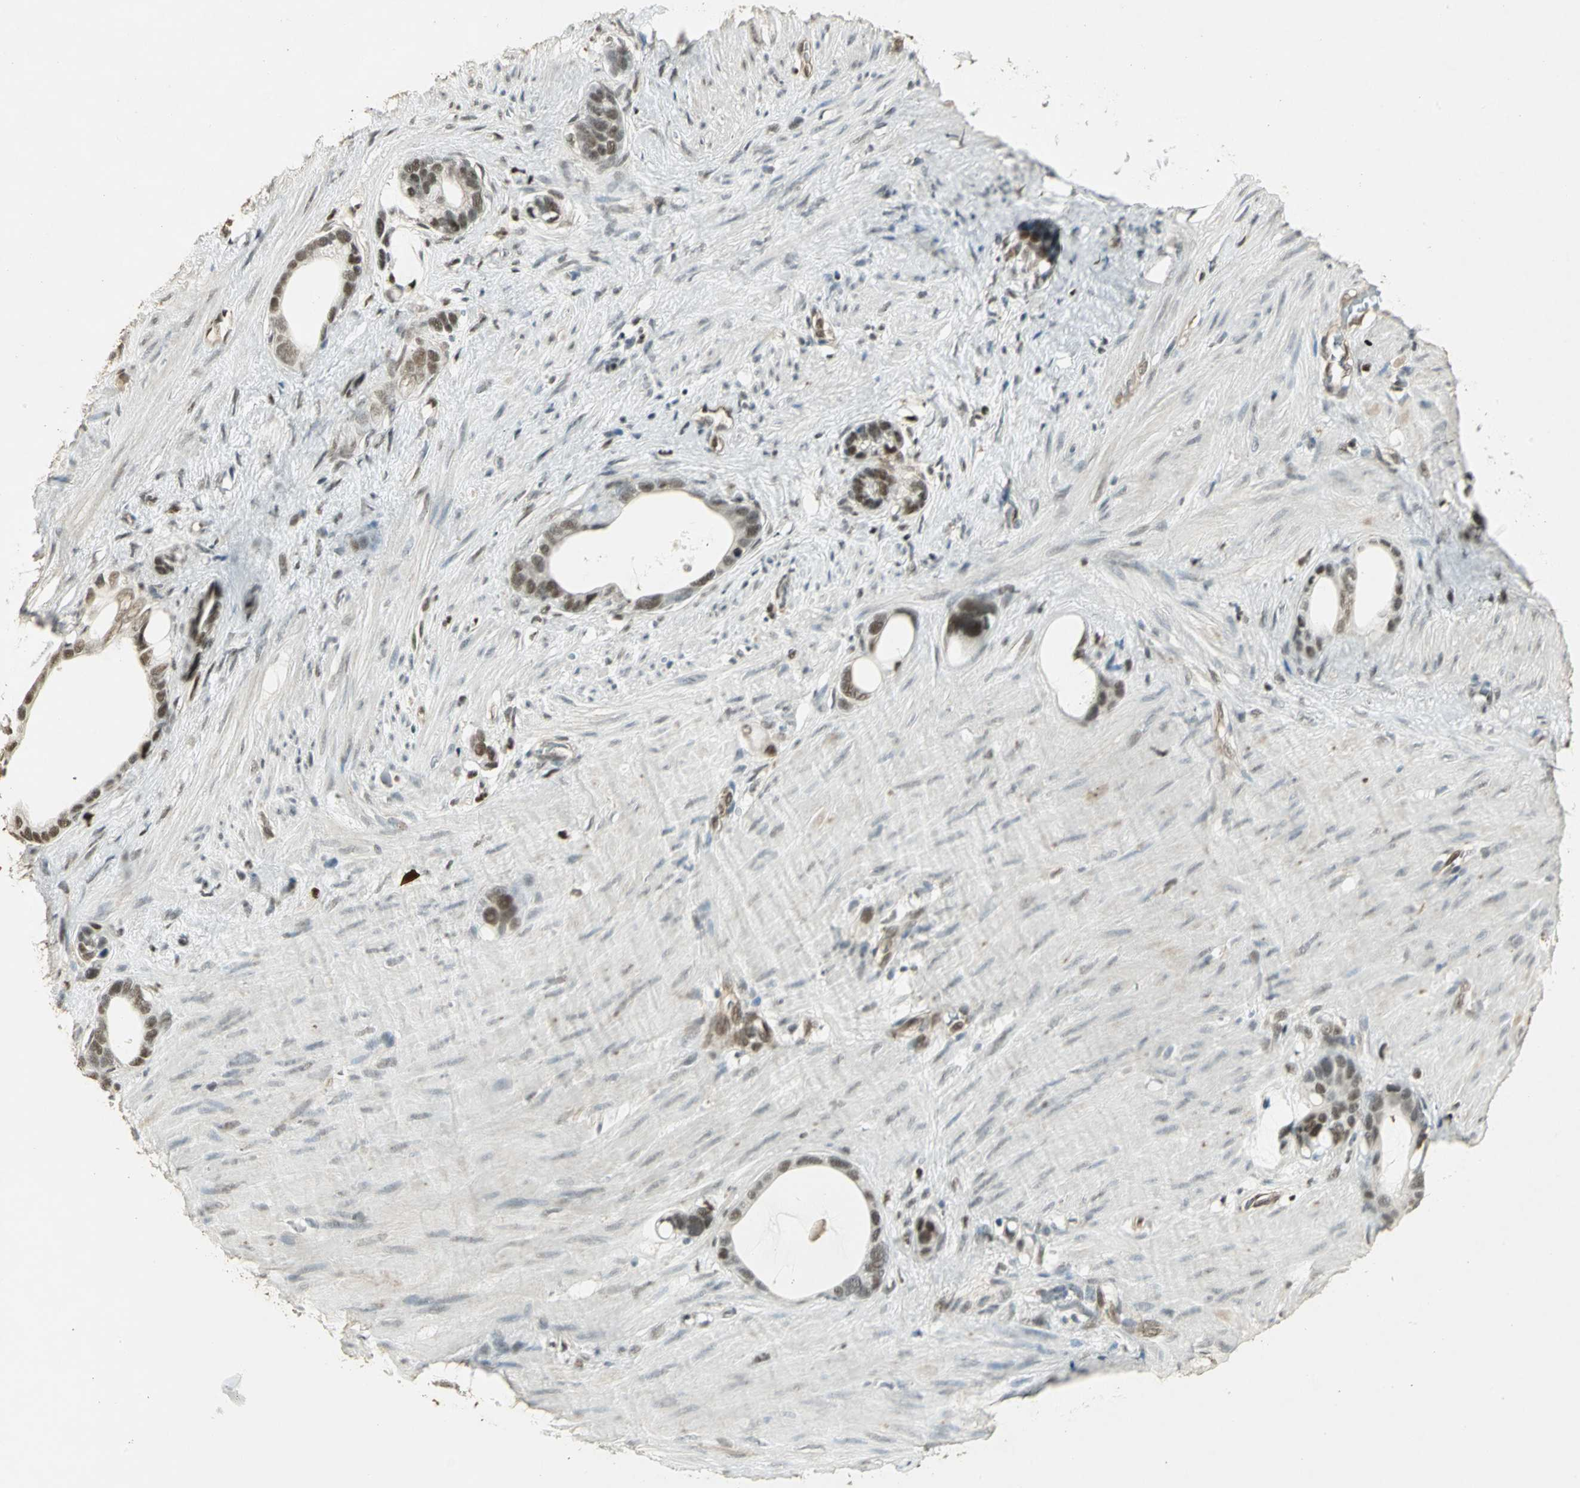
{"staining": {"intensity": "moderate", "quantity": ">75%", "location": "nuclear"}, "tissue": "stomach cancer", "cell_type": "Tumor cells", "image_type": "cancer", "snomed": [{"axis": "morphology", "description": "Adenocarcinoma, NOS"}, {"axis": "topography", "description": "Stomach"}], "caption": "Stomach adenocarcinoma was stained to show a protein in brown. There is medium levels of moderate nuclear expression in approximately >75% of tumor cells. The staining was performed using DAB to visualize the protein expression in brown, while the nuclei were stained in blue with hematoxylin (Magnification: 20x).", "gene": "ELF1", "patient": {"sex": "female", "age": 75}}